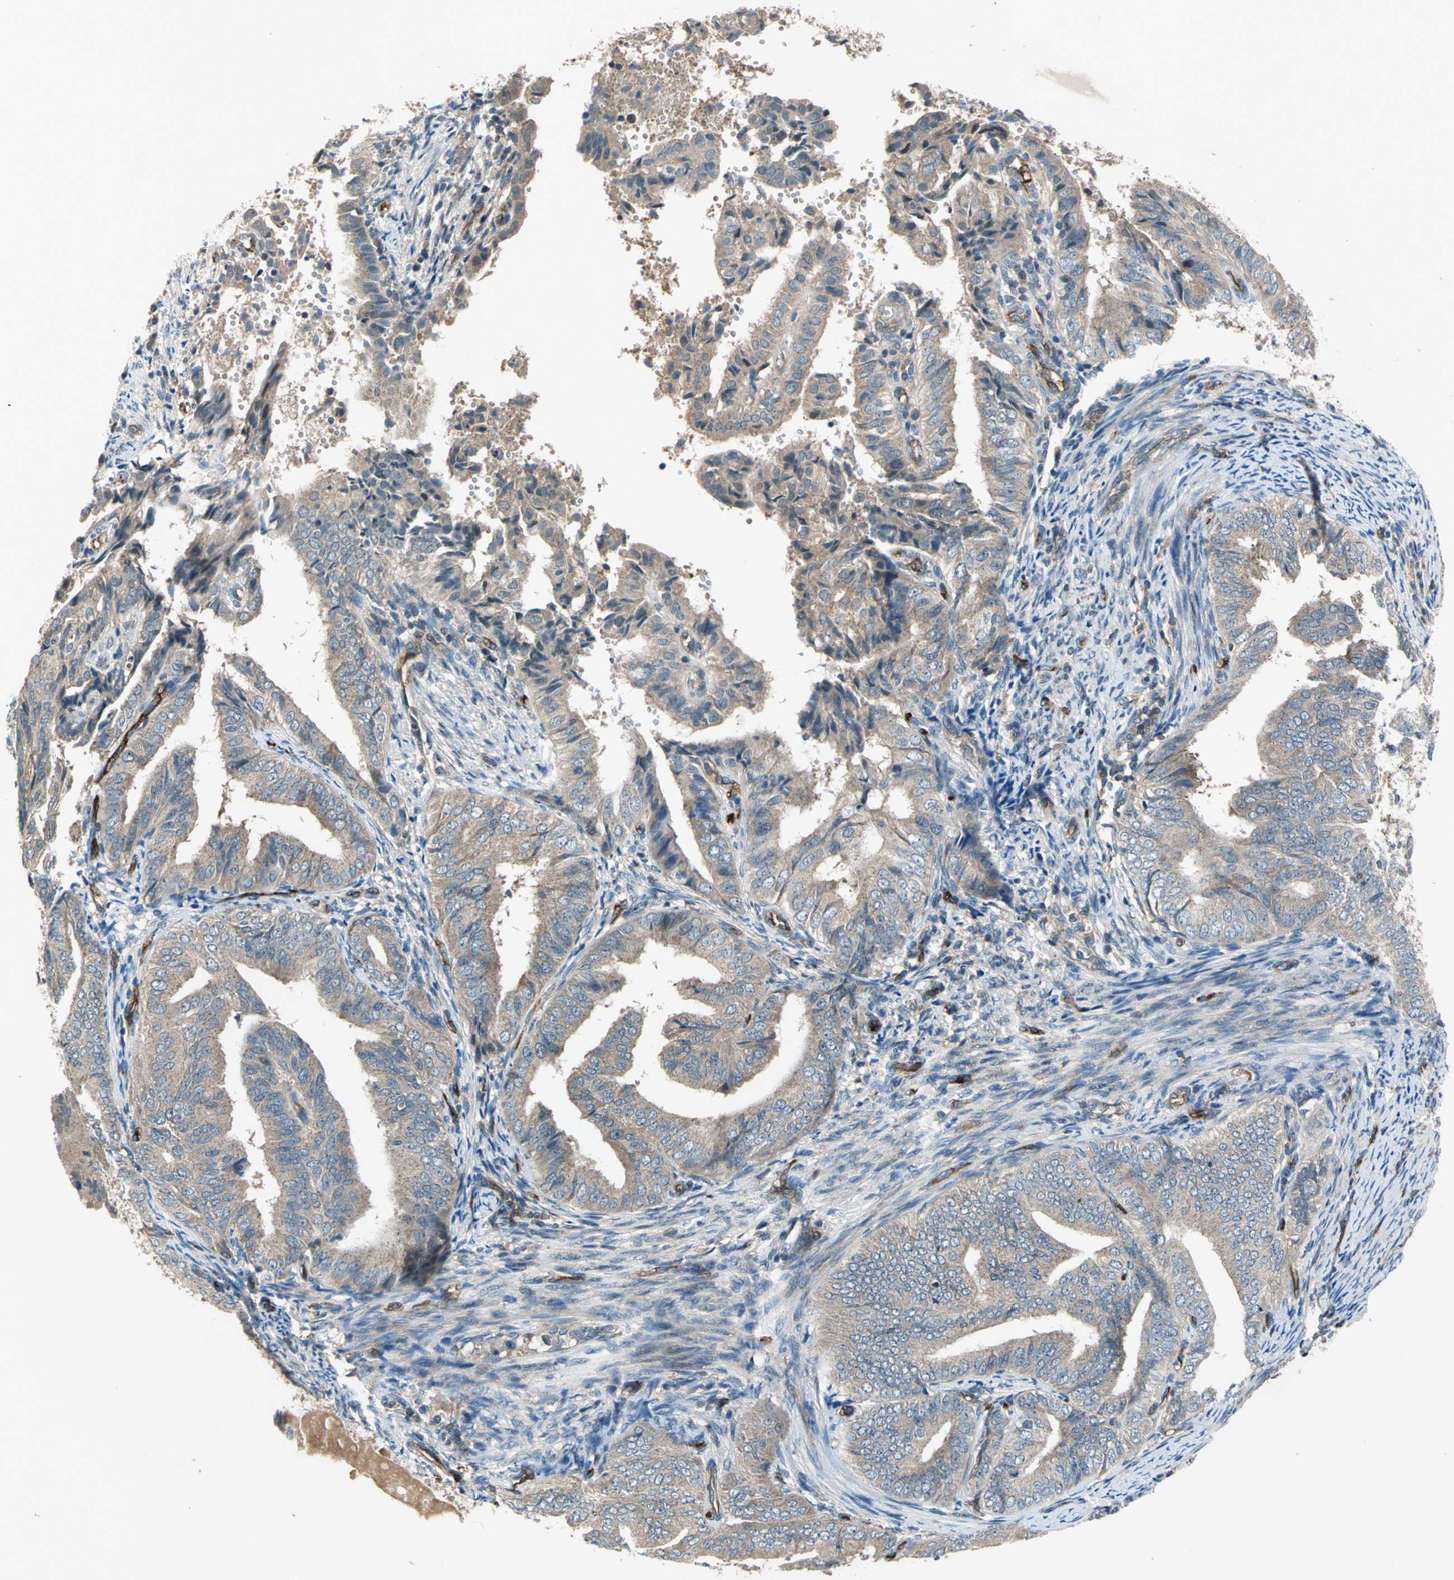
{"staining": {"intensity": "weak", "quantity": ">75%", "location": "cytoplasmic/membranous"}, "tissue": "endometrial cancer", "cell_type": "Tumor cells", "image_type": "cancer", "snomed": [{"axis": "morphology", "description": "Adenocarcinoma, NOS"}, {"axis": "topography", "description": "Endometrium"}], "caption": "Tumor cells exhibit low levels of weak cytoplasmic/membranous positivity in about >75% of cells in adenocarcinoma (endometrial).", "gene": "EMCN", "patient": {"sex": "female", "age": 58}}